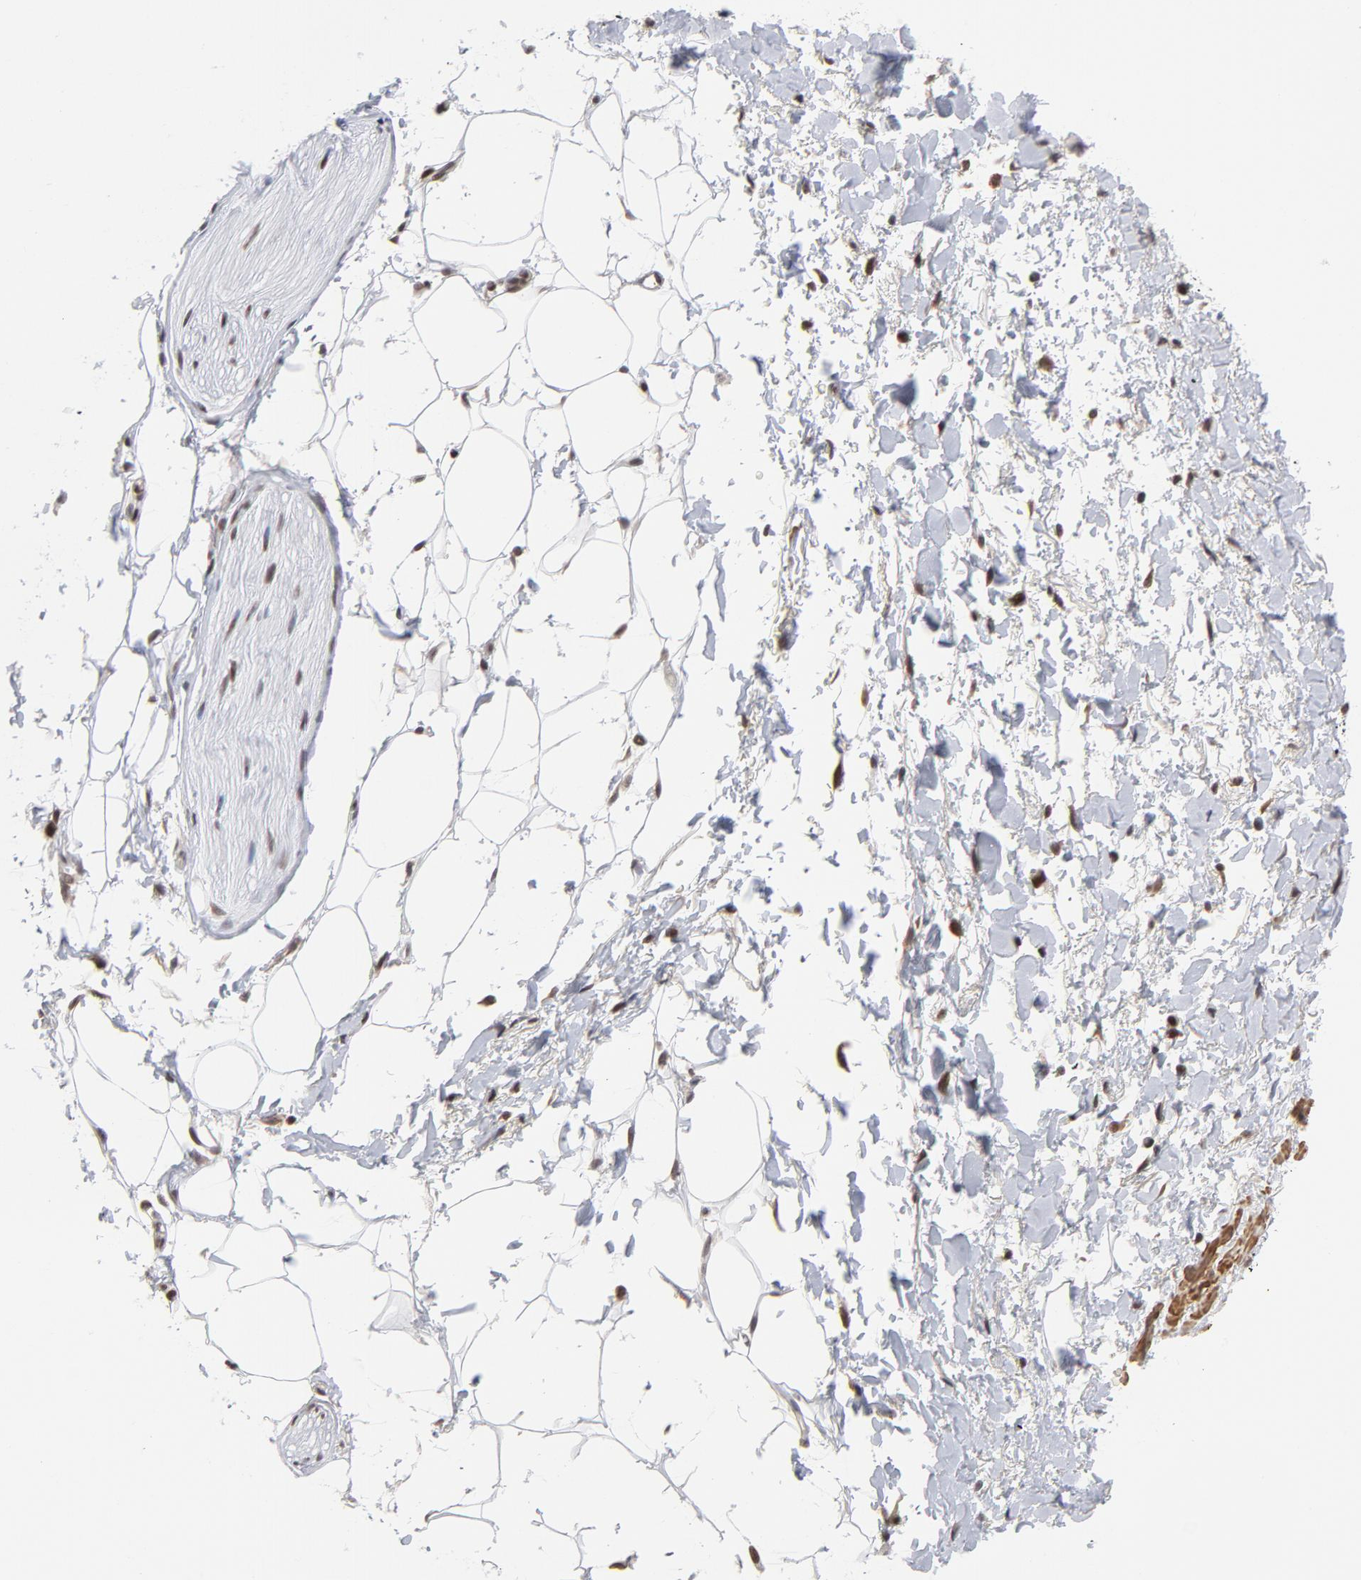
{"staining": {"intensity": "moderate", "quantity": ">75%", "location": "nuclear"}, "tissue": "adipose tissue", "cell_type": "Adipocytes", "image_type": "normal", "snomed": [{"axis": "morphology", "description": "Normal tissue, NOS"}, {"axis": "topography", "description": "Soft tissue"}, {"axis": "topography", "description": "Peripheral nerve tissue"}], "caption": "A brown stain highlights moderate nuclear positivity of a protein in adipocytes of unremarkable human adipose tissue.", "gene": "CTCF", "patient": {"sex": "female", "age": 71}}